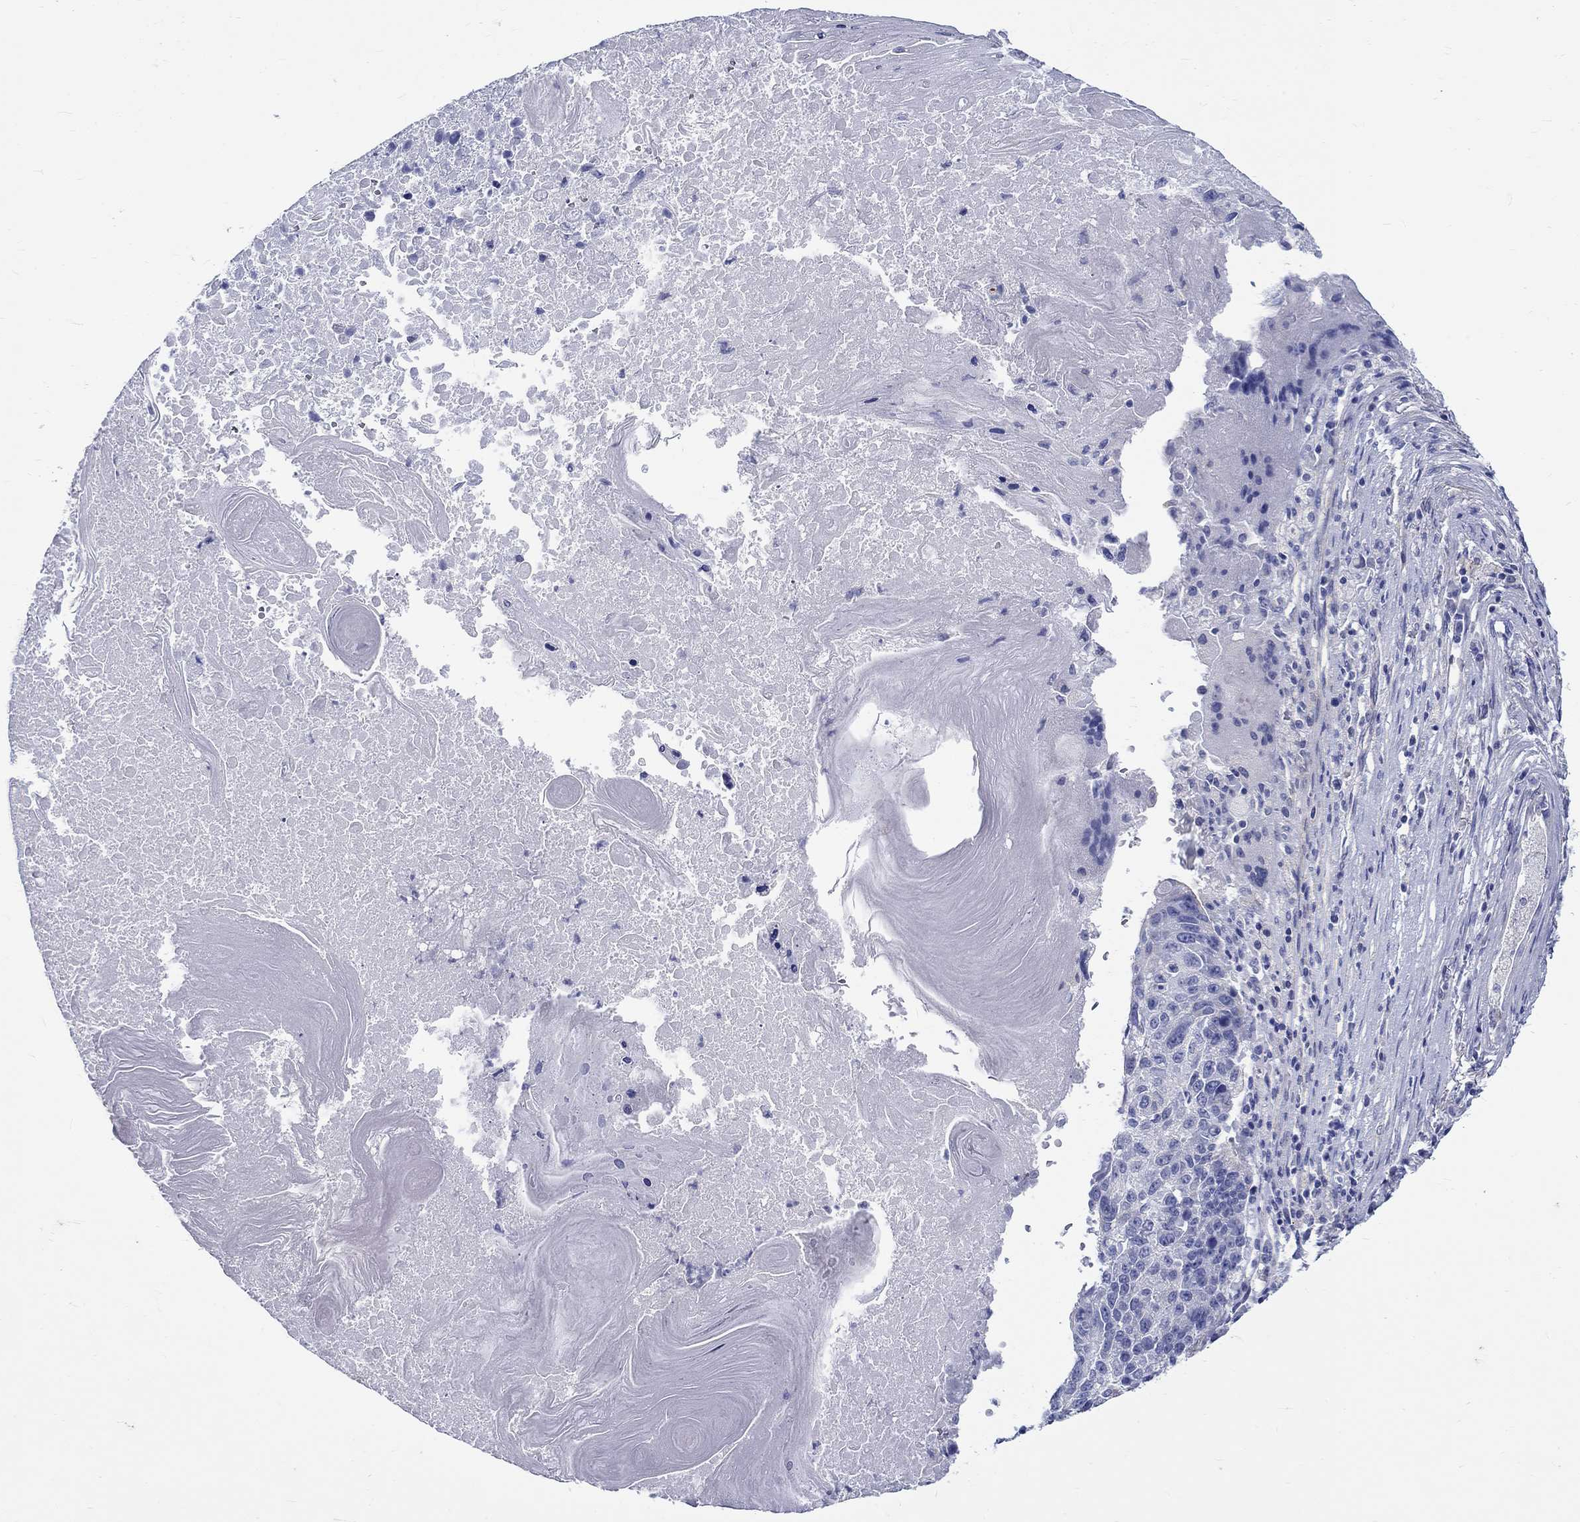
{"staining": {"intensity": "negative", "quantity": "none", "location": "none"}, "tissue": "lung cancer", "cell_type": "Tumor cells", "image_type": "cancer", "snomed": [{"axis": "morphology", "description": "Squamous cell carcinoma, NOS"}, {"axis": "topography", "description": "Lung"}], "caption": "Squamous cell carcinoma (lung) stained for a protein using immunohistochemistry (IHC) displays no staining tumor cells.", "gene": "SH2D7", "patient": {"sex": "male", "age": 73}}